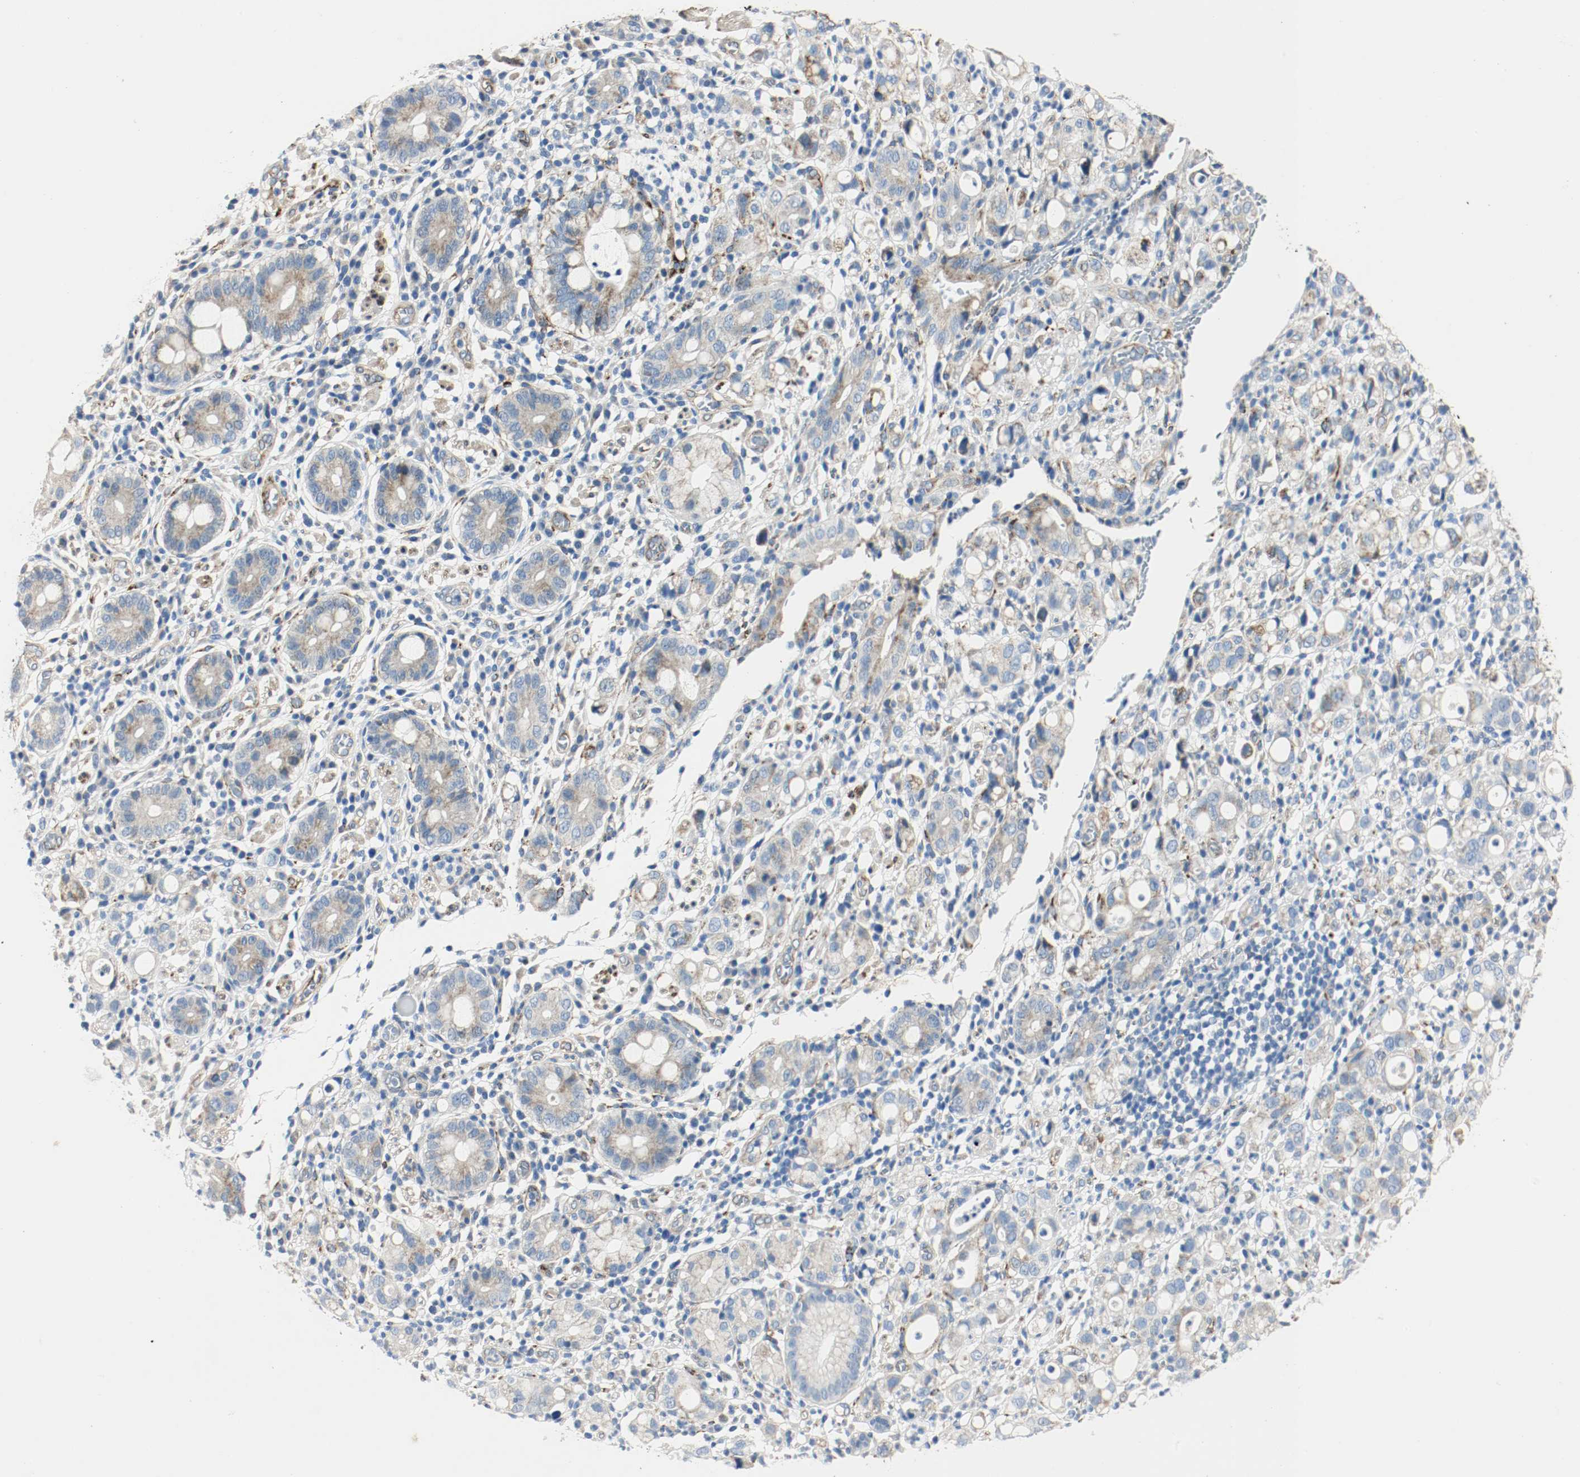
{"staining": {"intensity": "weak", "quantity": "25%-75%", "location": "cytoplasmic/membranous"}, "tissue": "stomach cancer", "cell_type": "Tumor cells", "image_type": "cancer", "snomed": [{"axis": "morphology", "description": "Adenocarcinoma, NOS"}, {"axis": "topography", "description": "Stomach"}], "caption": "A brown stain shows weak cytoplasmic/membranous positivity of a protein in stomach cancer (adenocarcinoma) tumor cells.", "gene": "LAMB1", "patient": {"sex": "female", "age": 75}}